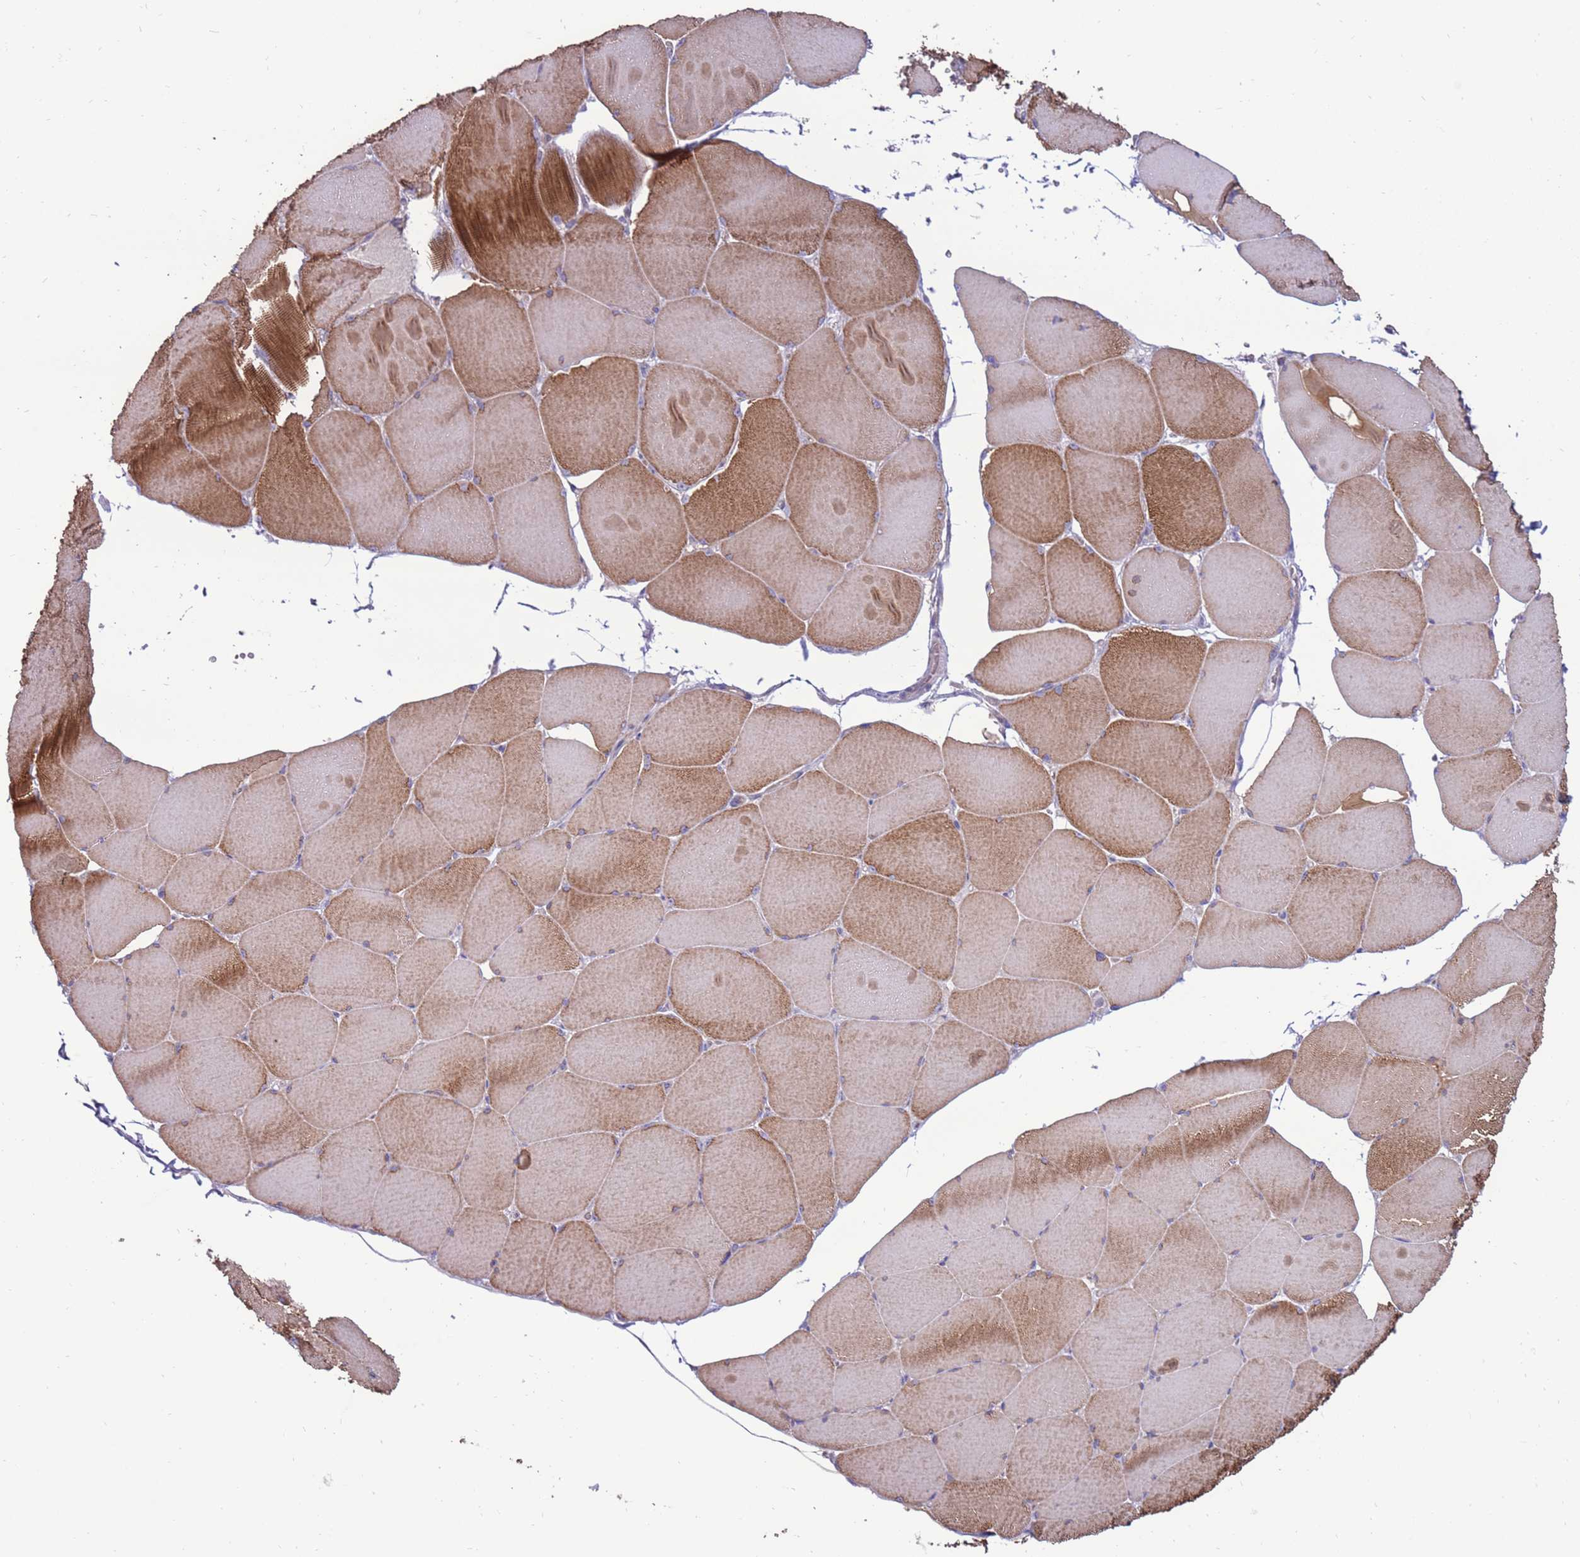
{"staining": {"intensity": "strong", "quantity": "25%-75%", "location": "cytoplasmic/membranous"}, "tissue": "skeletal muscle", "cell_type": "Myocytes", "image_type": "normal", "snomed": [{"axis": "morphology", "description": "Normal tissue, NOS"}, {"axis": "topography", "description": "Skeletal muscle"}, {"axis": "topography", "description": "Head-Neck"}], "caption": "Skeletal muscle stained for a protein (brown) reveals strong cytoplasmic/membranous positive positivity in about 25%-75% of myocytes.", "gene": "TRAPPC4", "patient": {"sex": "male", "age": 66}}